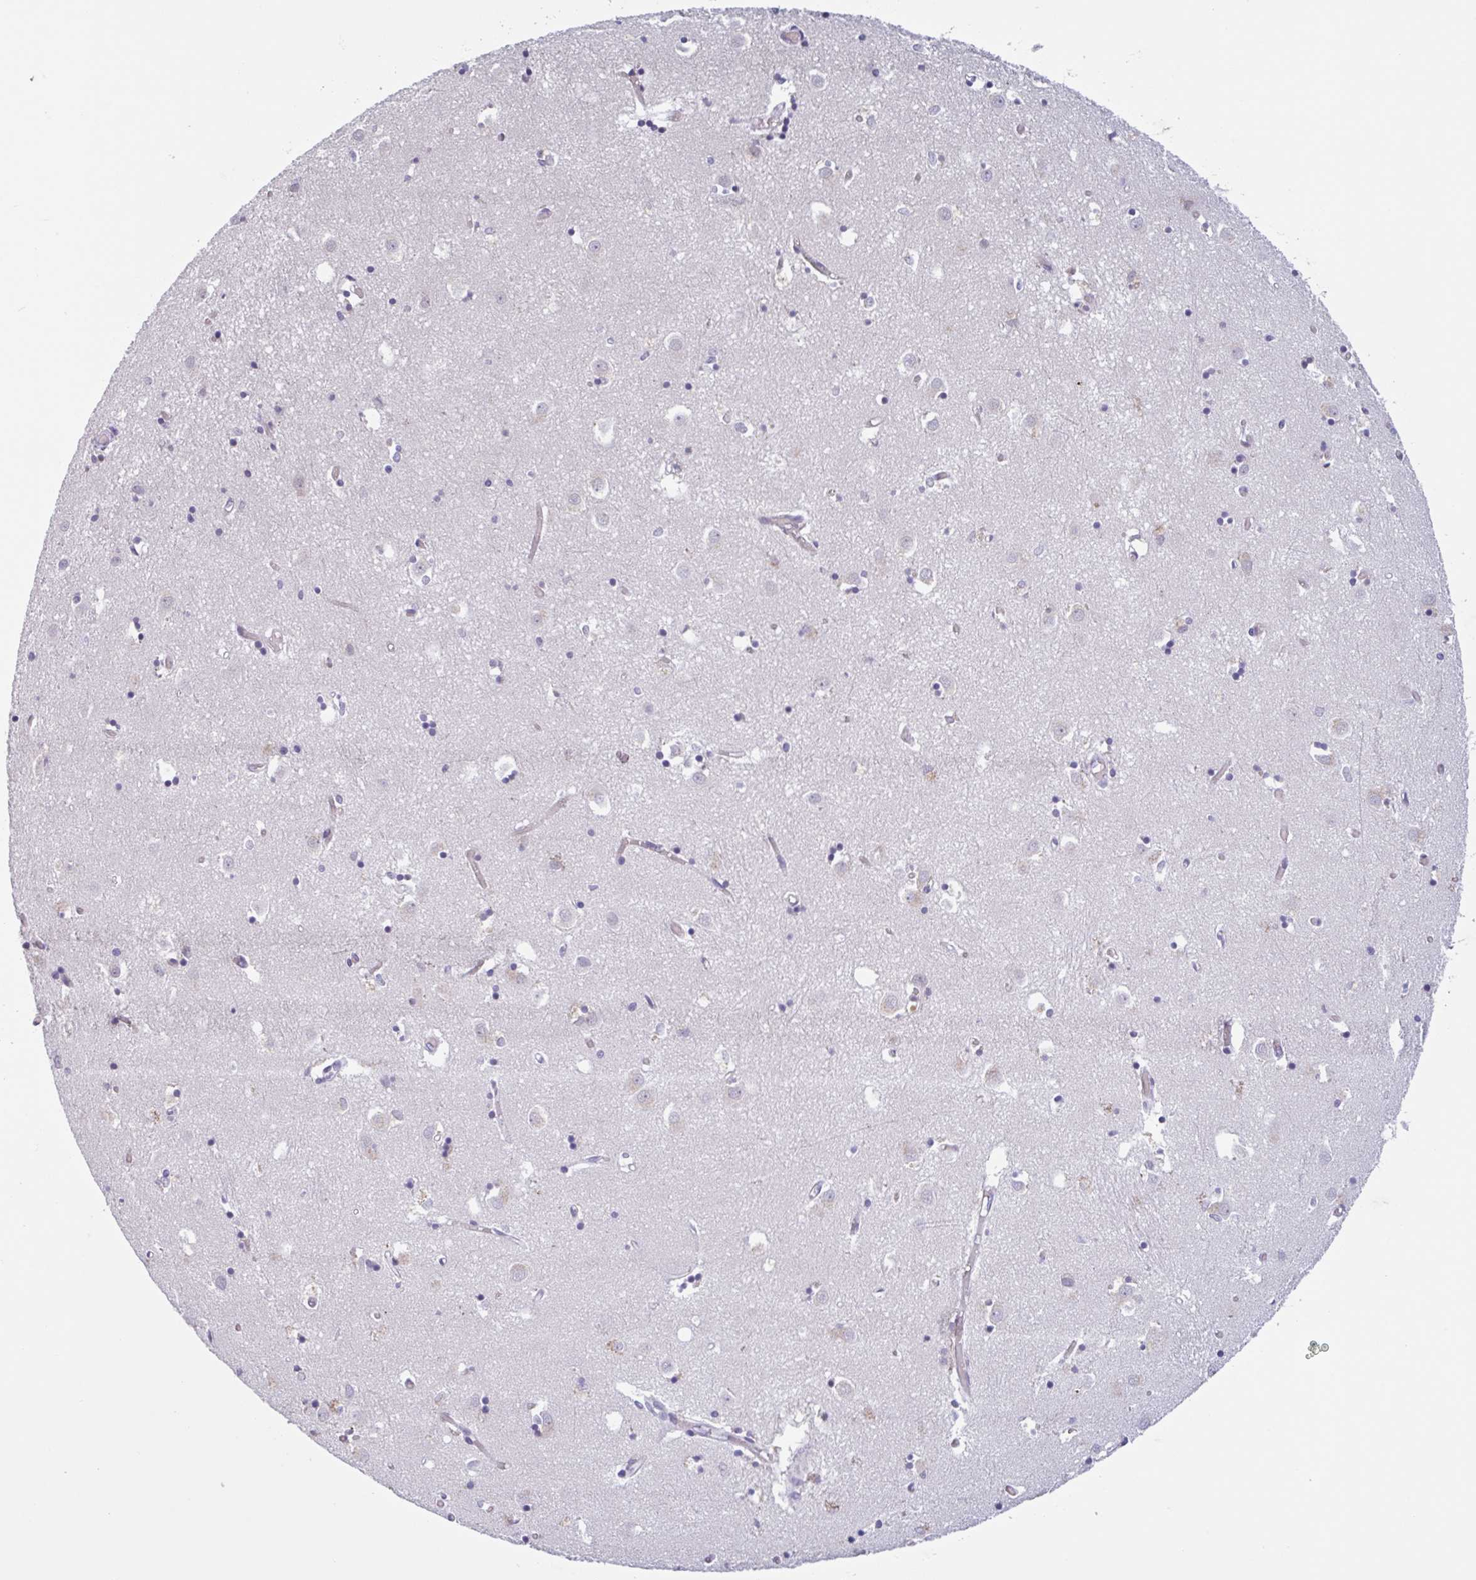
{"staining": {"intensity": "negative", "quantity": "none", "location": "none"}, "tissue": "caudate", "cell_type": "Glial cells", "image_type": "normal", "snomed": [{"axis": "morphology", "description": "Normal tissue, NOS"}, {"axis": "topography", "description": "Lateral ventricle wall"}], "caption": "Protein analysis of benign caudate shows no significant staining in glial cells. Brightfield microscopy of IHC stained with DAB (brown) and hematoxylin (blue), captured at high magnification.", "gene": "RHAG", "patient": {"sex": "male", "age": 70}}